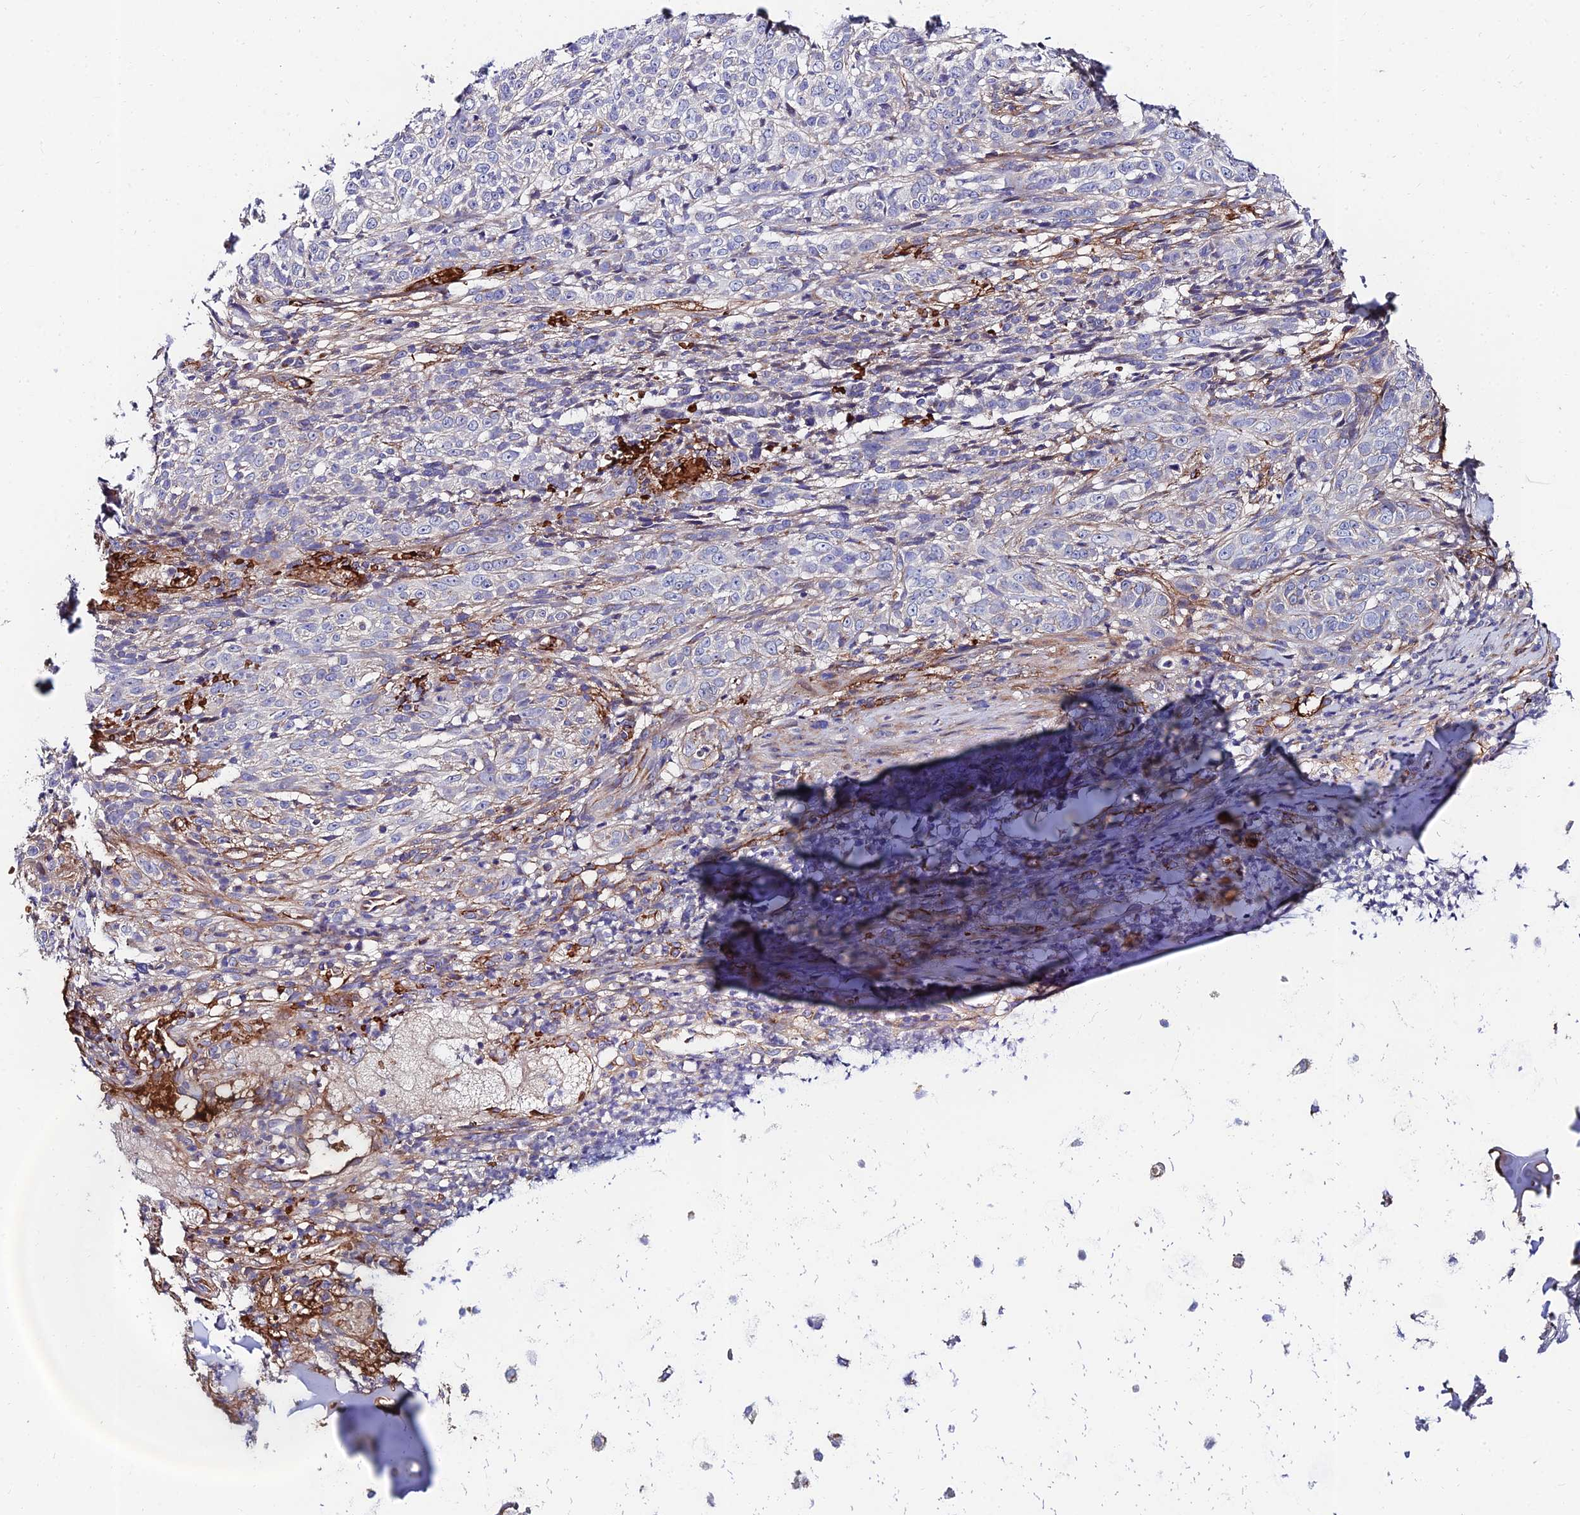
{"staining": {"intensity": "negative", "quantity": "none", "location": "none"}, "tissue": "adipose tissue", "cell_type": "Adipocytes", "image_type": "normal", "snomed": [{"axis": "morphology", "description": "Normal tissue, NOS"}, {"axis": "morphology", "description": "Basal cell carcinoma"}, {"axis": "topography", "description": "Cartilage tissue"}, {"axis": "topography", "description": "Nasopharynx"}, {"axis": "topography", "description": "Oral tissue"}], "caption": "Benign adipose tissue was stained to show a protein in brown. There is no significant staining in adipocytes. (DAB IHC, high magnification).", "gene": "ADGRF3", "patient": {"sex": "female", "age": 77}}